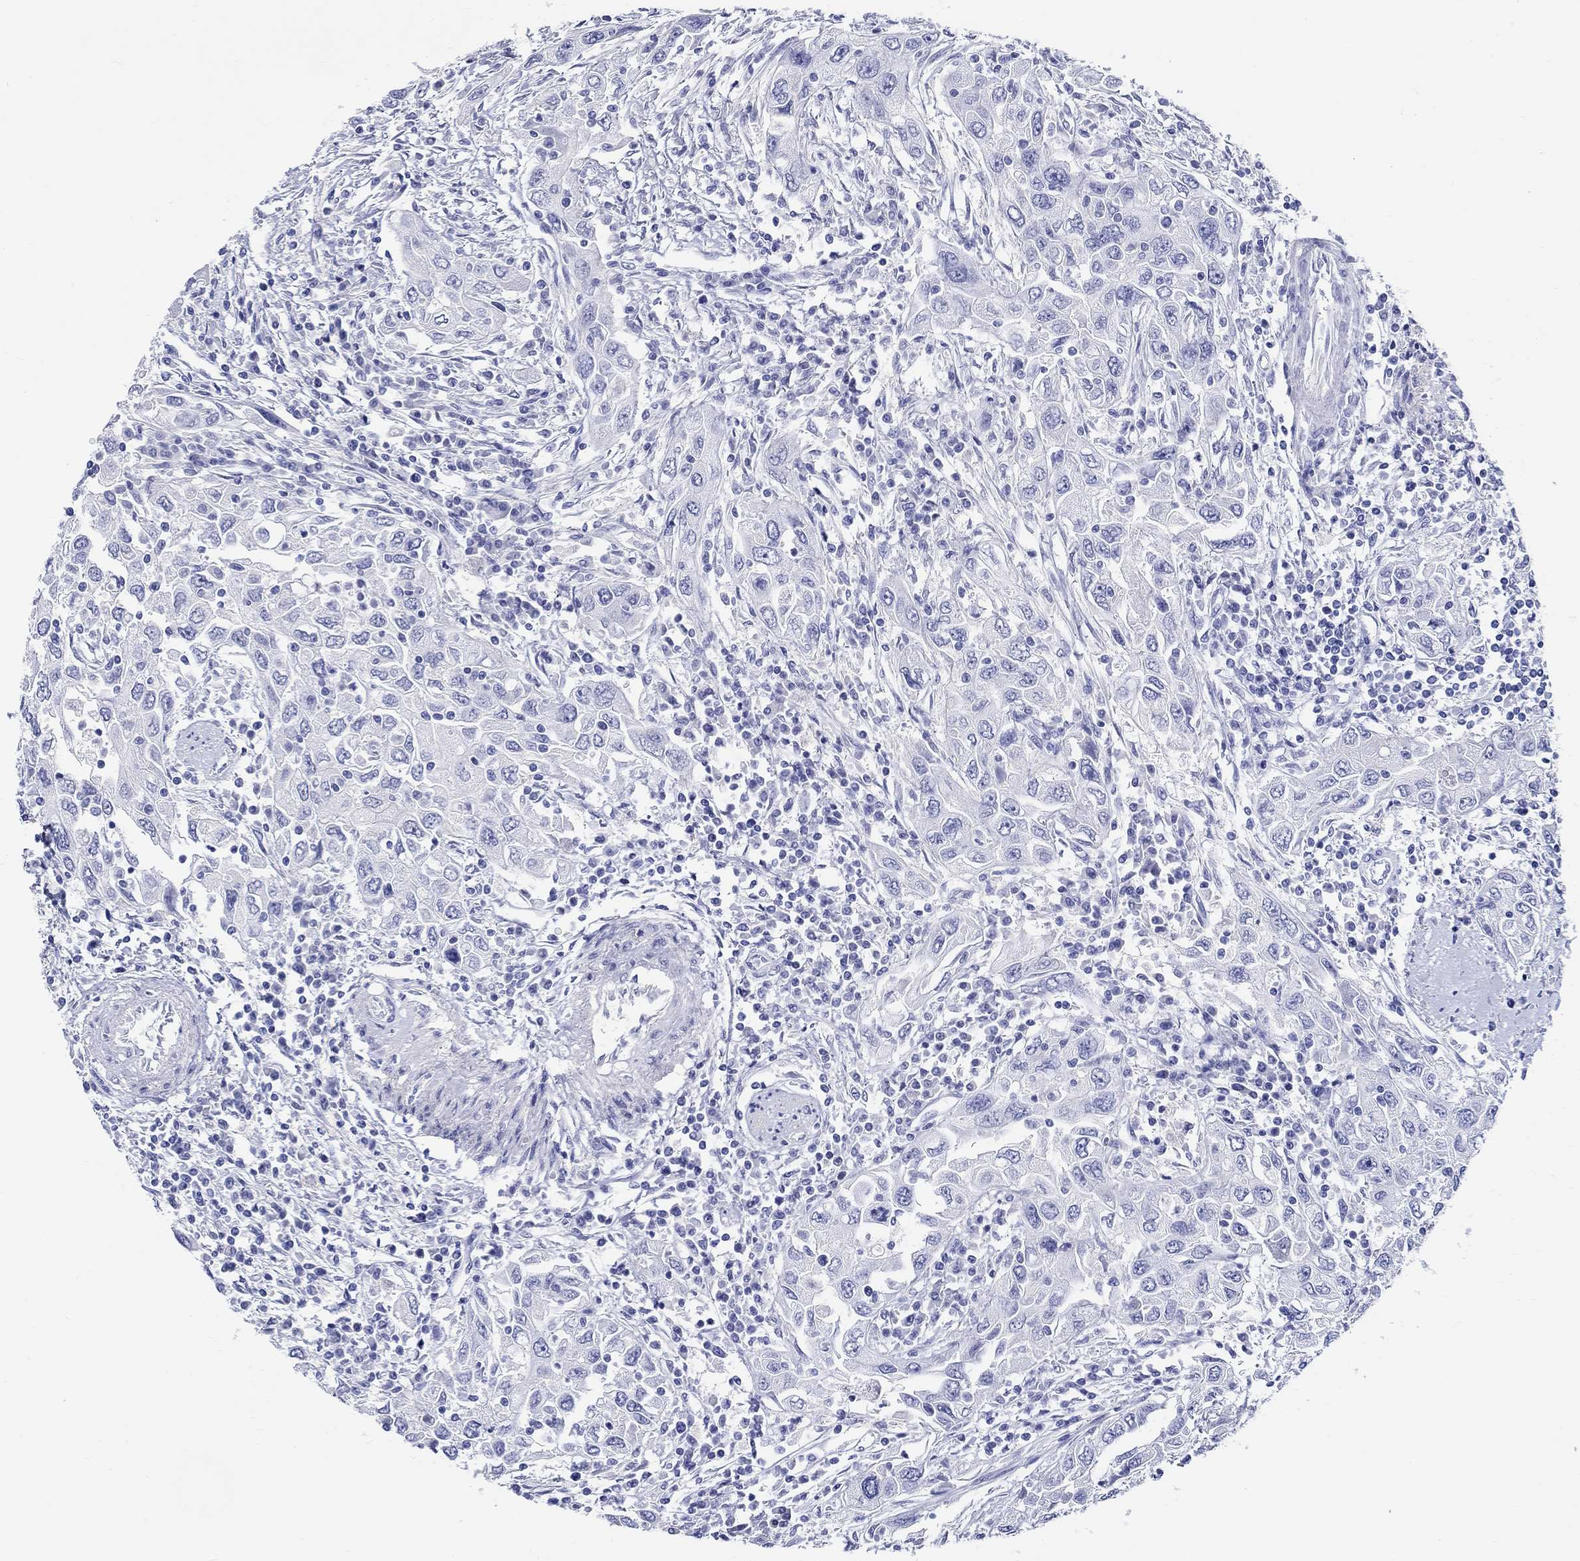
{"staining": {"intensity": "negative", "quantity": "none", "location": "none"}, "tissue": "urothelial cancer", "cell_type": "Tumor cells", "image_type": "cancer", "snomed": [{"axis": "morphology", "description": "Urothelial carcinoma, High grade"}, {"axis": "topography", "description": "Urinary bladder"}], "caption": "An image of human urothelial carcinoma (high-grade) is negative for staining in tumor cells. (IHC, brightfield microscopy, high magnification).", "gene": "CRYGS", "patient": {"sex": "male", "age": 76}}